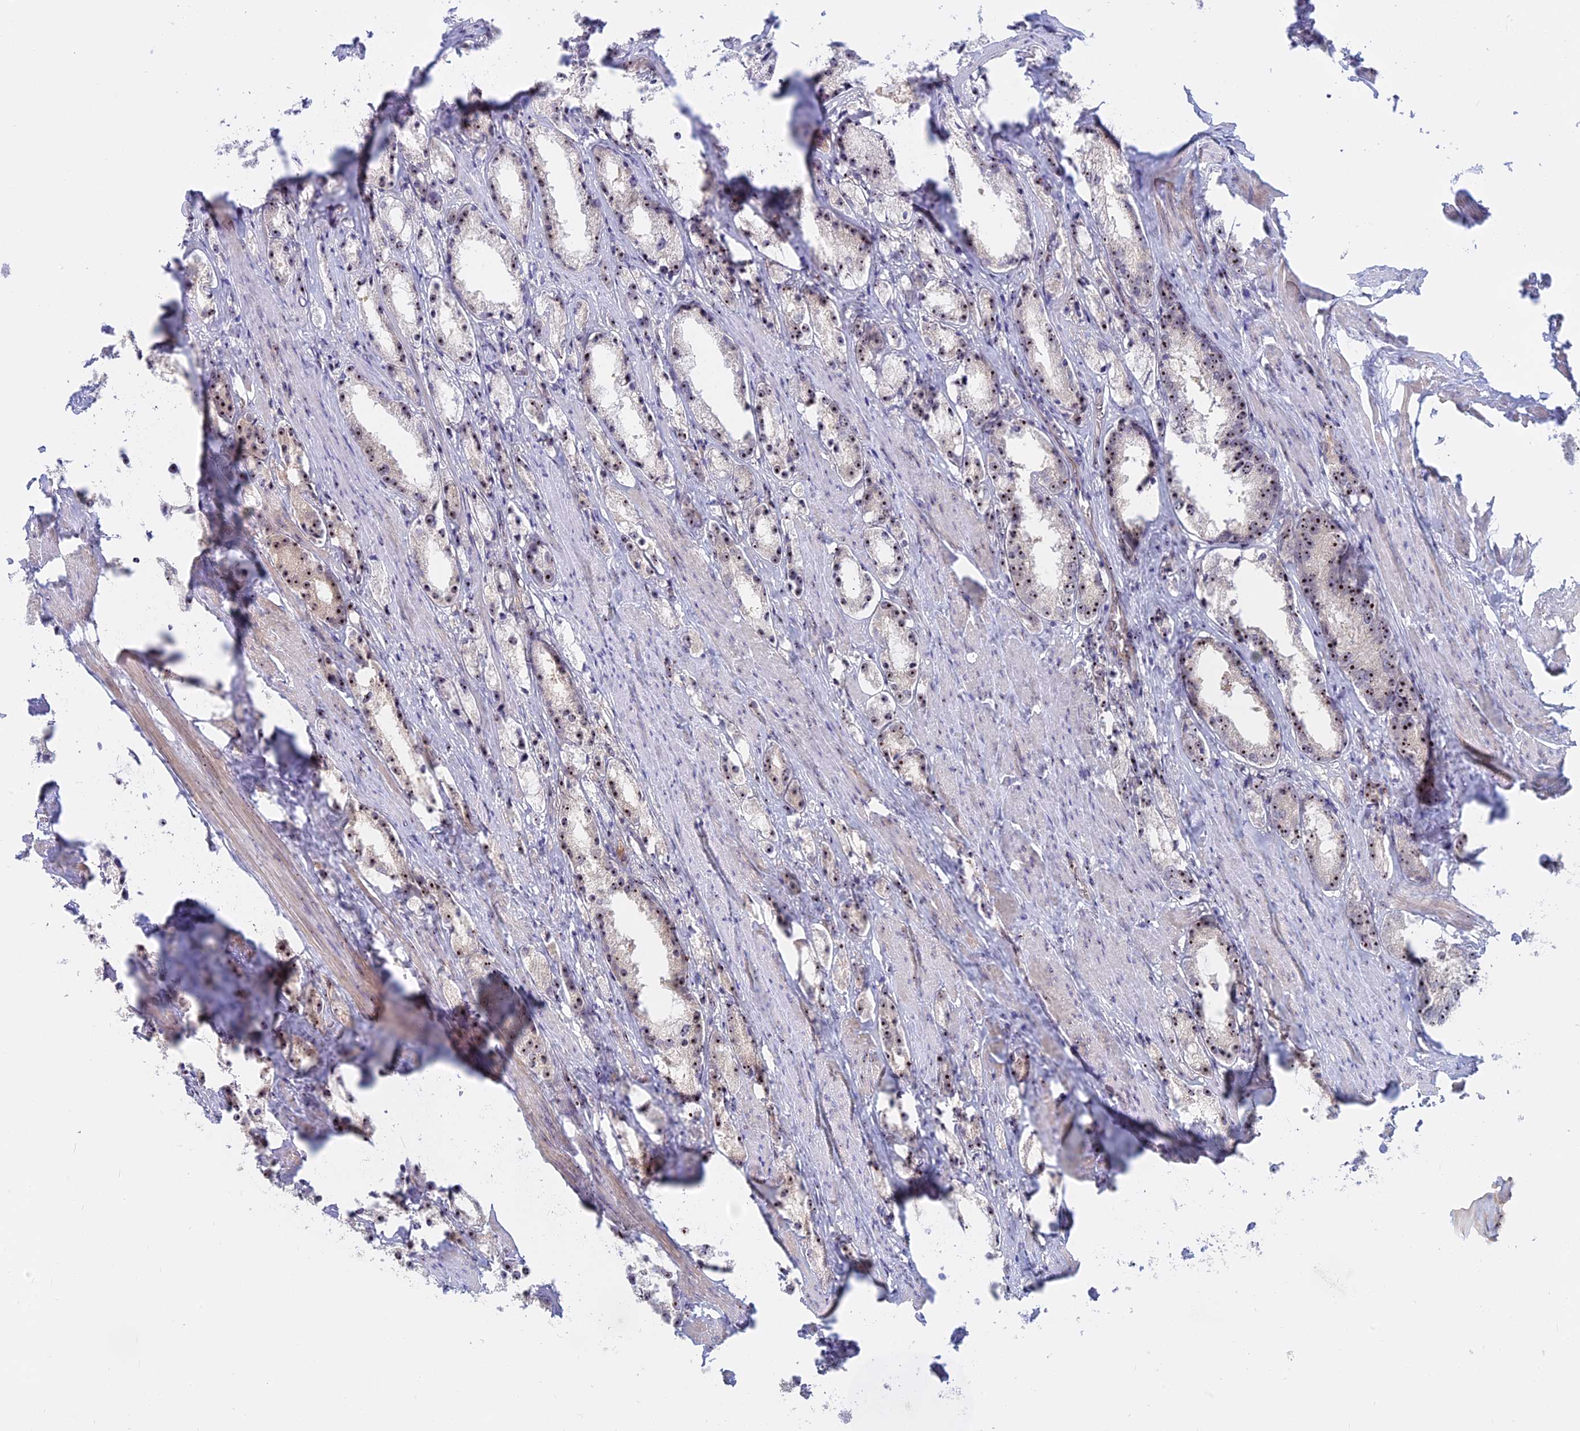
{"staining": {"intensity": "moderate", "quantity": "25%-75%", "location": "nuclear"}, "tissue": "prostate cancer", "cell_type": "Tumor cells", "image_type": "cancer", "snomed": [{"axis": "morphology", "description": "Adenocarcinoma, High grade"}, {"axis": "topography", "description": "Prostate"}], "caption": "Prostate adenocarcinoma (high-grade) tissue shows moderate nuclear expression in about 25%-75% of tumor cells Using DAB (3,3'-diaminobenzidine) (brown) and hematoxylin (blue) stains, captured at high magnification using brightfield microscopy.", "gene": "DBNDD1", "patient": {"sex": "male", "age": 66}}